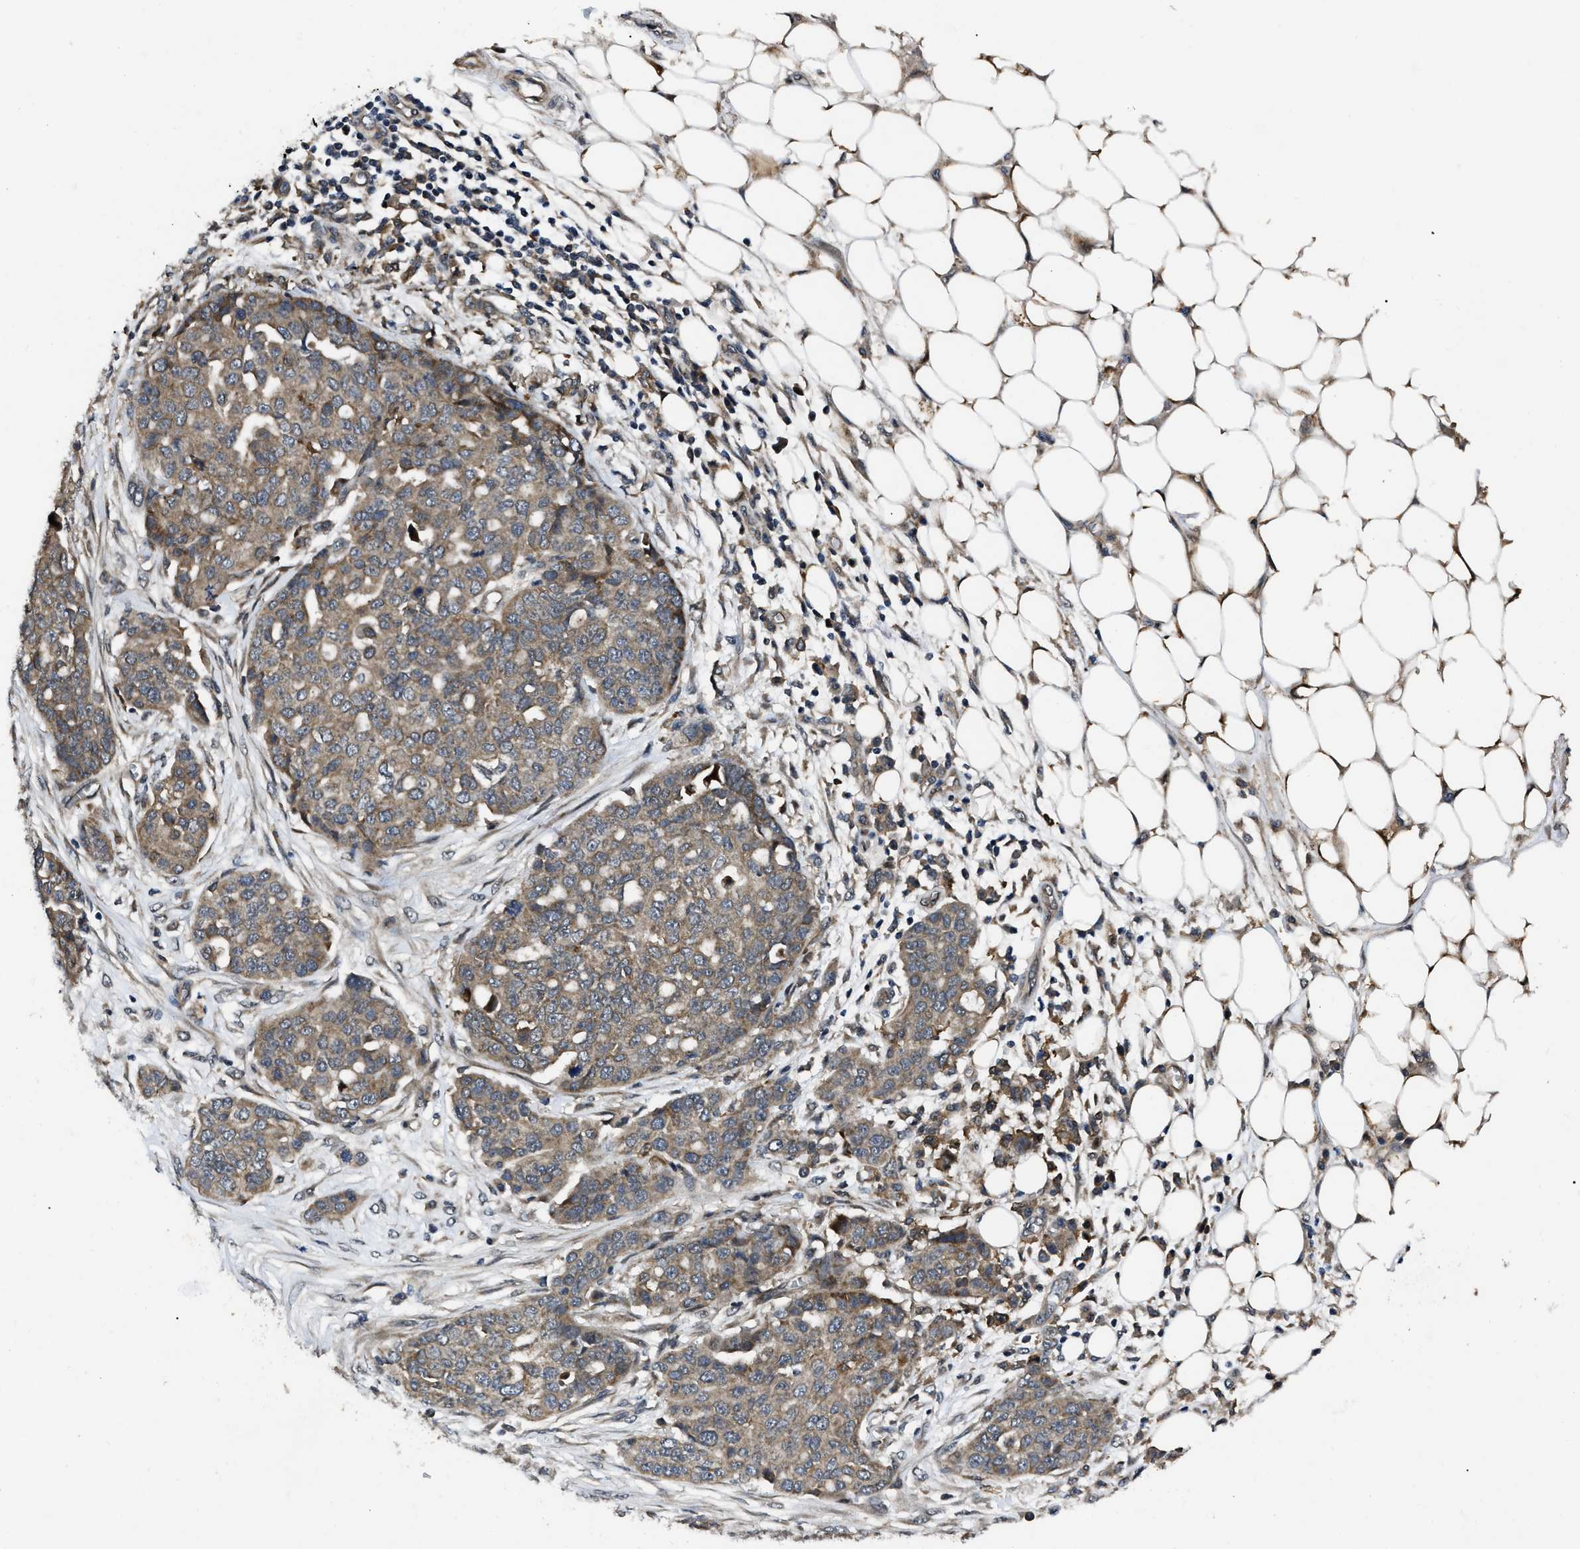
{"staining": {"intensity": "moderate", "quantity": ">75%", "location": "cytoplasmic/membranous"}, "tissue": "ovarian cancer", "cell_type": "Tumor cells", "image_type": "cancer", "snomed": [{"axis": "morphology", "description": "Cystadenocarcinoma, serous, NOS"}, {"axis": "topography", "description": "Soft tissue"}, {"axis": "topography", "description": "Ovary"}], "caption": "Protein expression analysis of serous cystadenocarcinoma (ovarian) reveals moderate cytoplasmic/membranous expression in about >75% of tumor cells. The protein is stained brown, and the nuclei are stained in blue (DAB IHC with brightfield microscopy, high magnification).", "gene": "PPWD1", "patient": {"sex": "female", "age": 57}}